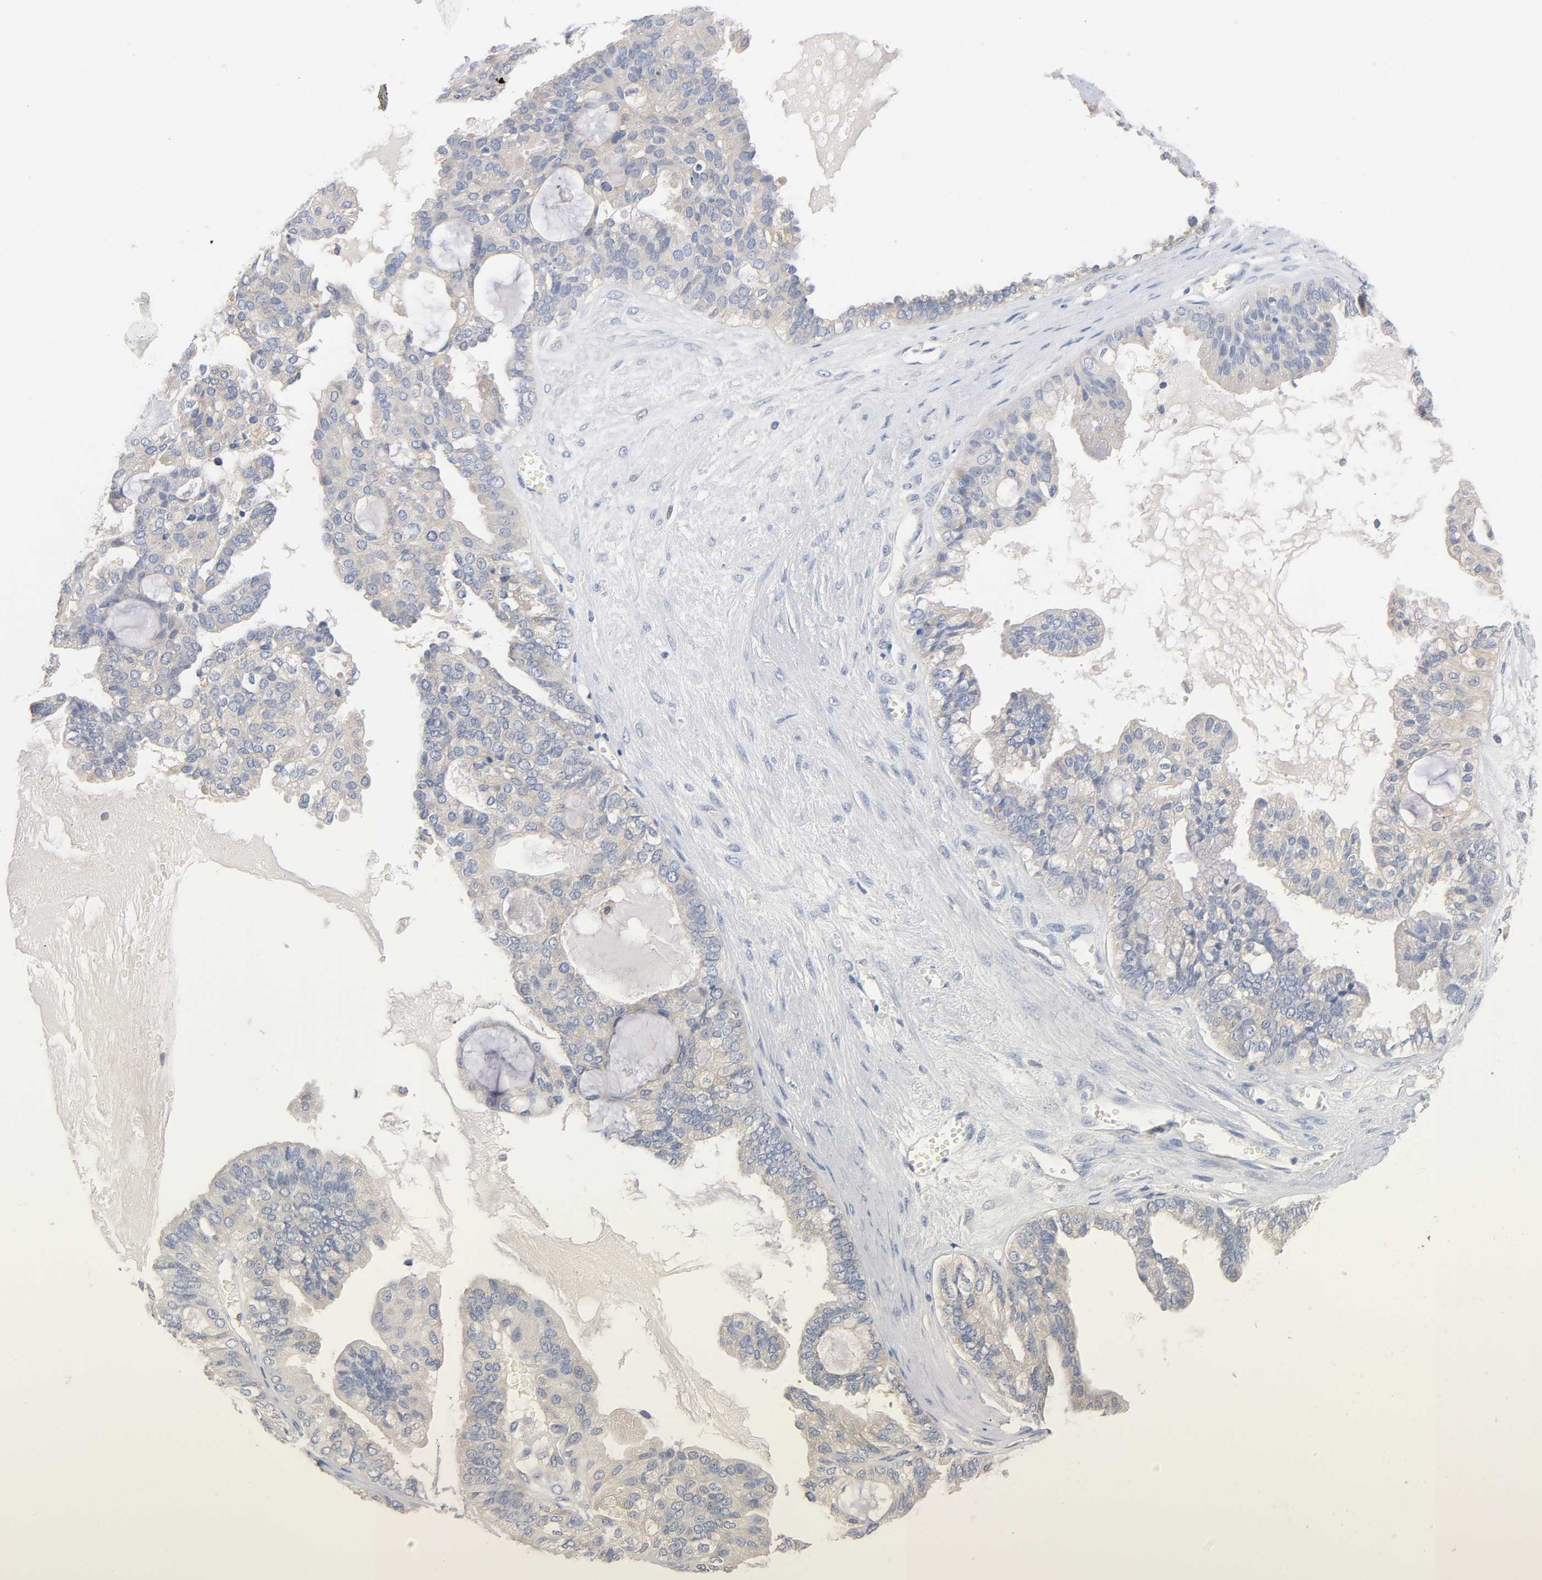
{"staining": {"intensity": "weak", "quantity": ">75%", "location": "cytoplasmic/membranous"}, "tissue": "ovarian cancer", "cell_type": "Tumor cells", "image_type": "cancer", "snomed": [{"axis": "morphology", "description": "Carcinoma, NOS"}, {"axis": "morphology", "description": "Carcinoma, endometroid"}, {"axis": "topography", "description": "Ovary"}], "caption": "Protein expression analysis of ovarian endometroid carcinoma exhibits weak cytoplasmic/membranous expression in about >75% of tumor cells. The protein is shown in brown color, while the nuclei are stained blue.", "gene": "MALT1", "patient": {"sex": "female", "age": 50}}